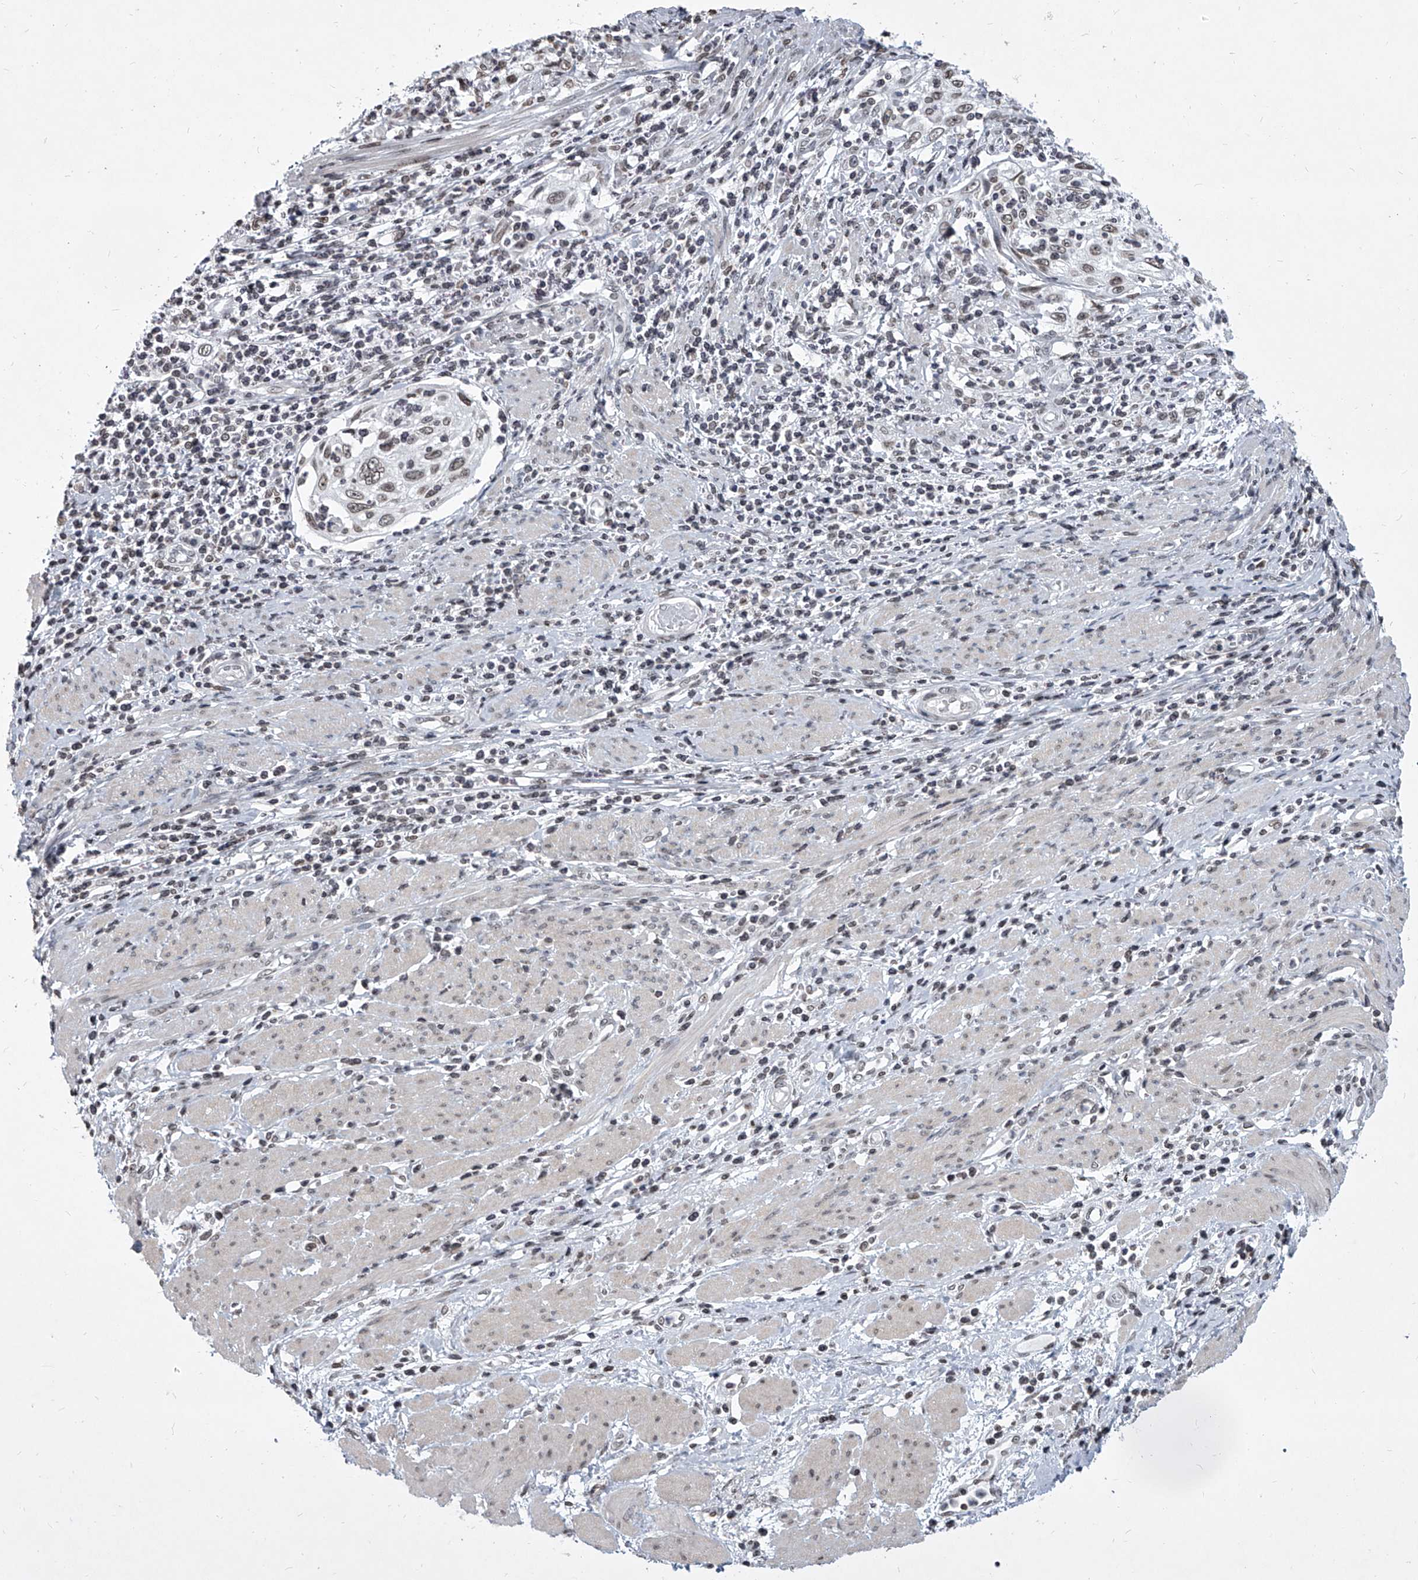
{"staining": {"intensity": "weak", "quantity": "25%-75%", "location": "nuclear"}, "tissue": "cervical cancer", "cell_type": "Tumor cells", "image_type": "cancer", "snomed": [{"axis": "morphology", "description": "Squamous cell carcinoma, NOS"}, {"axis": "topography", "description": "Cervix"}], "caption": "This is an image of immunohistochemistry staining of cervical cancer (squamous cell carcinoma), which shows weak expression in the nuclear of tumor cells.", "gene": "PPIL4", "patient": {"sex": "female", "age": 70}}